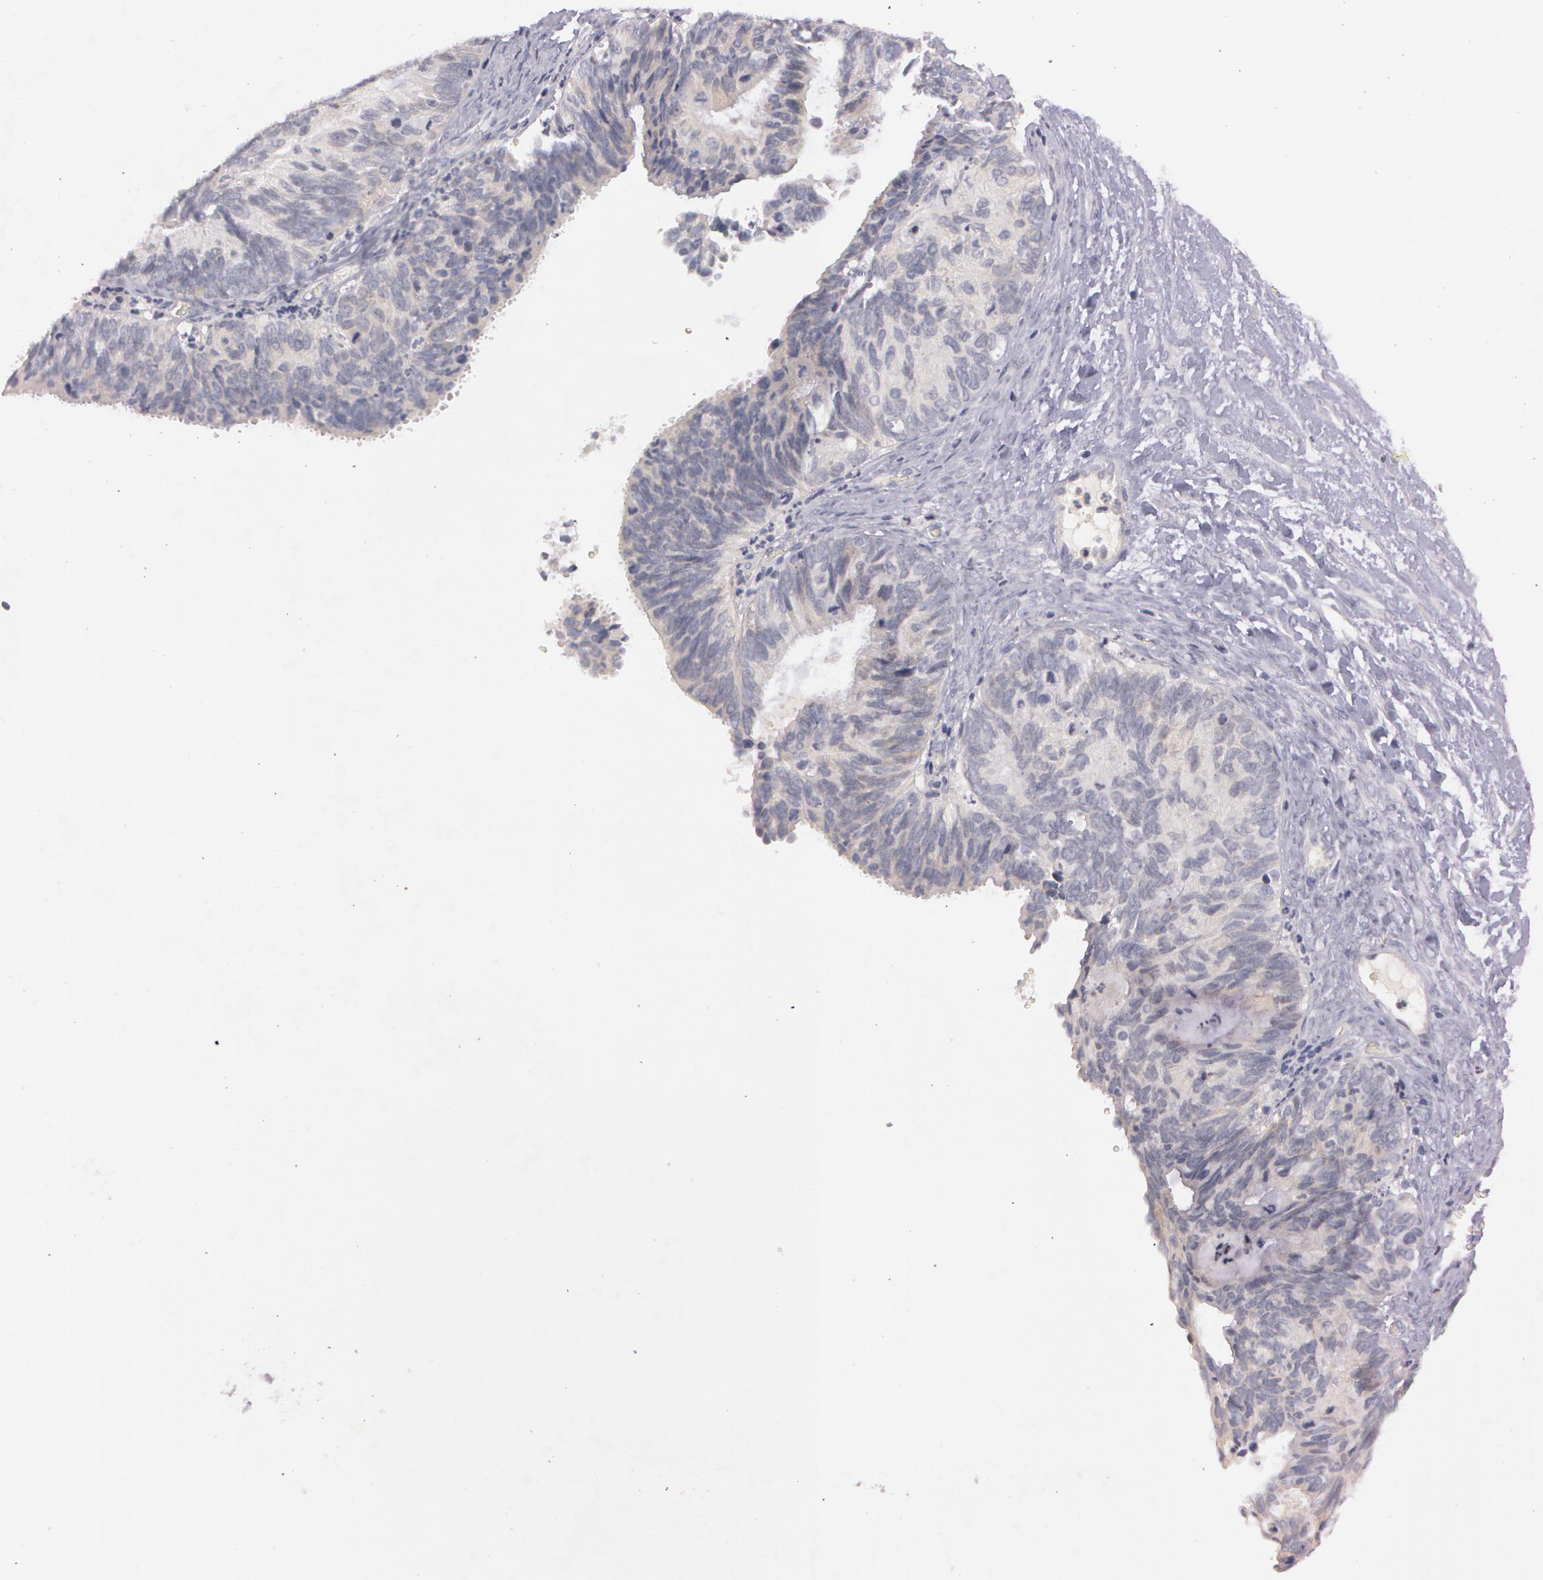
{"staining": {"intensity": "weak", "quantity": "25%-75%", "location": "cytoplasmic/membranous"}, "tissue": "ovarian cancer", "cell_type": "Tumor cells", "image_type": "cancer", "snomed": [{"axis": "morphology", "description": "Carcinoma, endometroid"}, {"axis": "topography", "description": "Ovary"}], "caption": "Tumor cells reveal low levels of weak cytoplasmic/membranous staining in about 25%-75% of cells in human endometroid carcinoma (ovarian).", "gene": "MXRA5", "patient": {"sex": "female", "age": 52}}